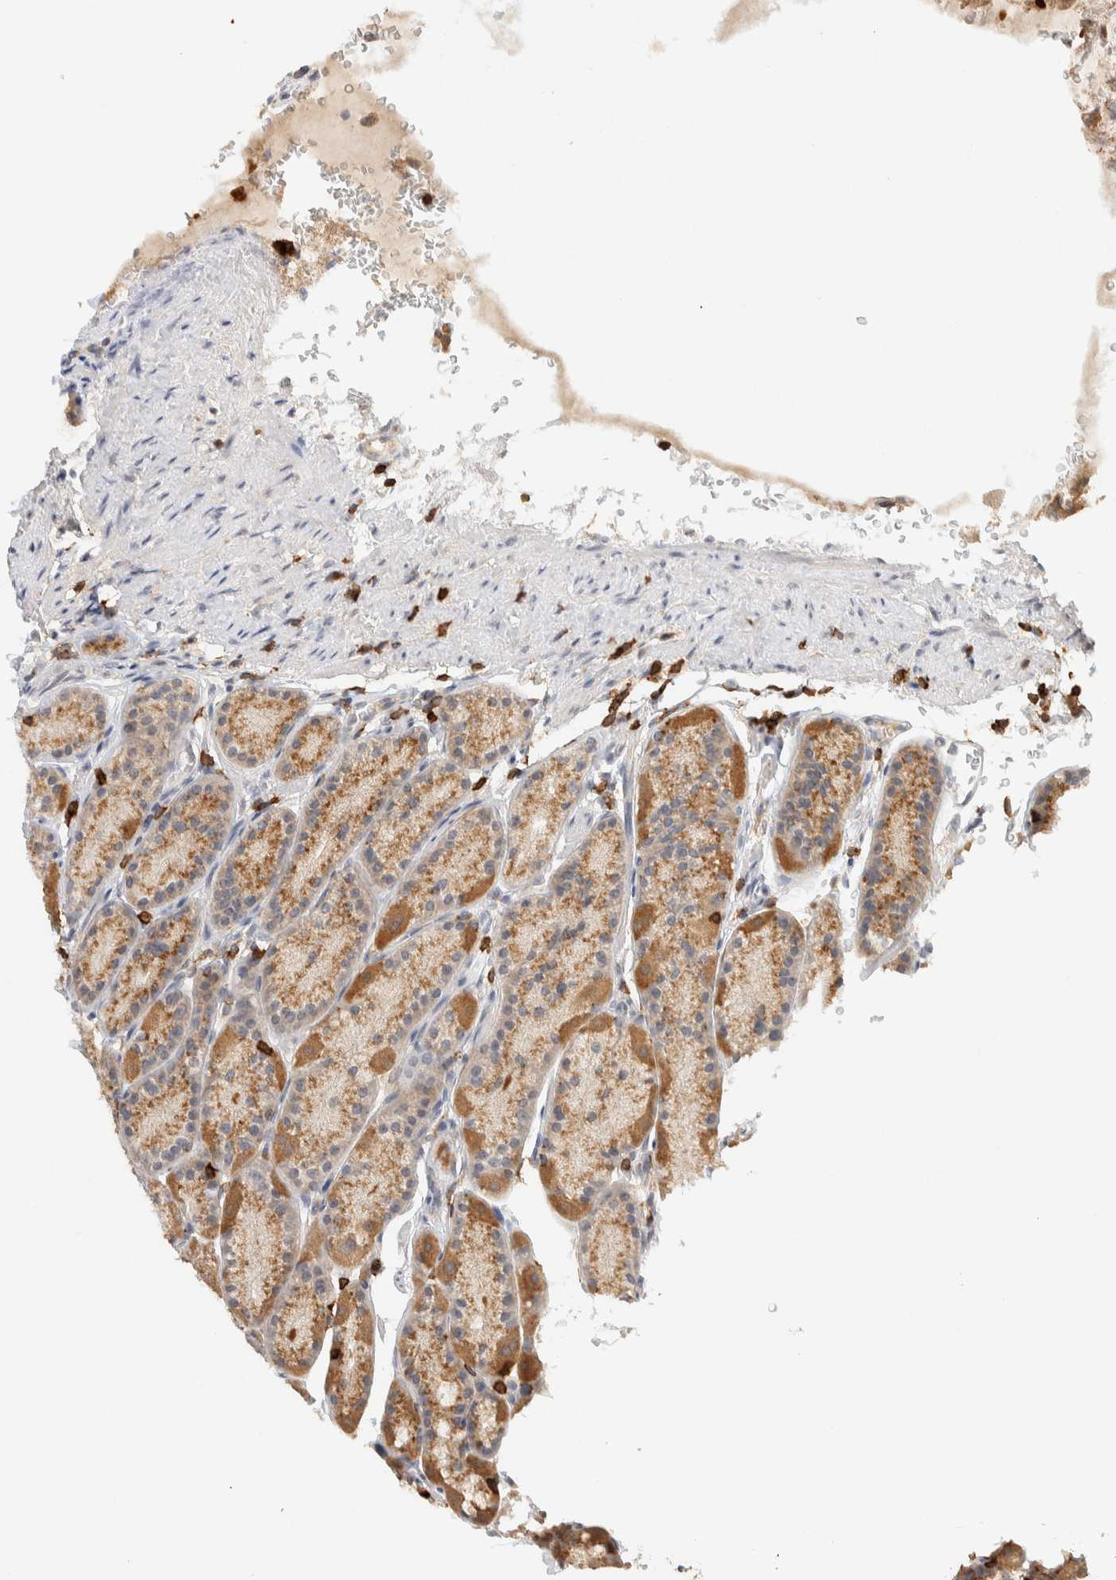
{"staining": {"intensity": "moderate", "quantity": ">75%", "location": "cytoplasmic/membranous"}, "tissue": "stomach", "cell_type": "Glandular cells", "image_type": "normal", "snomed": [{"axis": "morphology", "description": "Normal tissue, NOS"}, {"axis": "topography", "description": "Stomach"}], "caption": "High-magnification brightfield microscopy of unremarkable stomach stained with DAB (brown) and counterstained with hematoxylin (blue). glandular cells exhibit moderate cytoplasmic/membranous positivity is present in approximately>75% of cells. (DAB IHC with brightfield microscopy, high magnification).", "gene": "RUNDC1", "patient": {"sex": "male", "age": 42}}